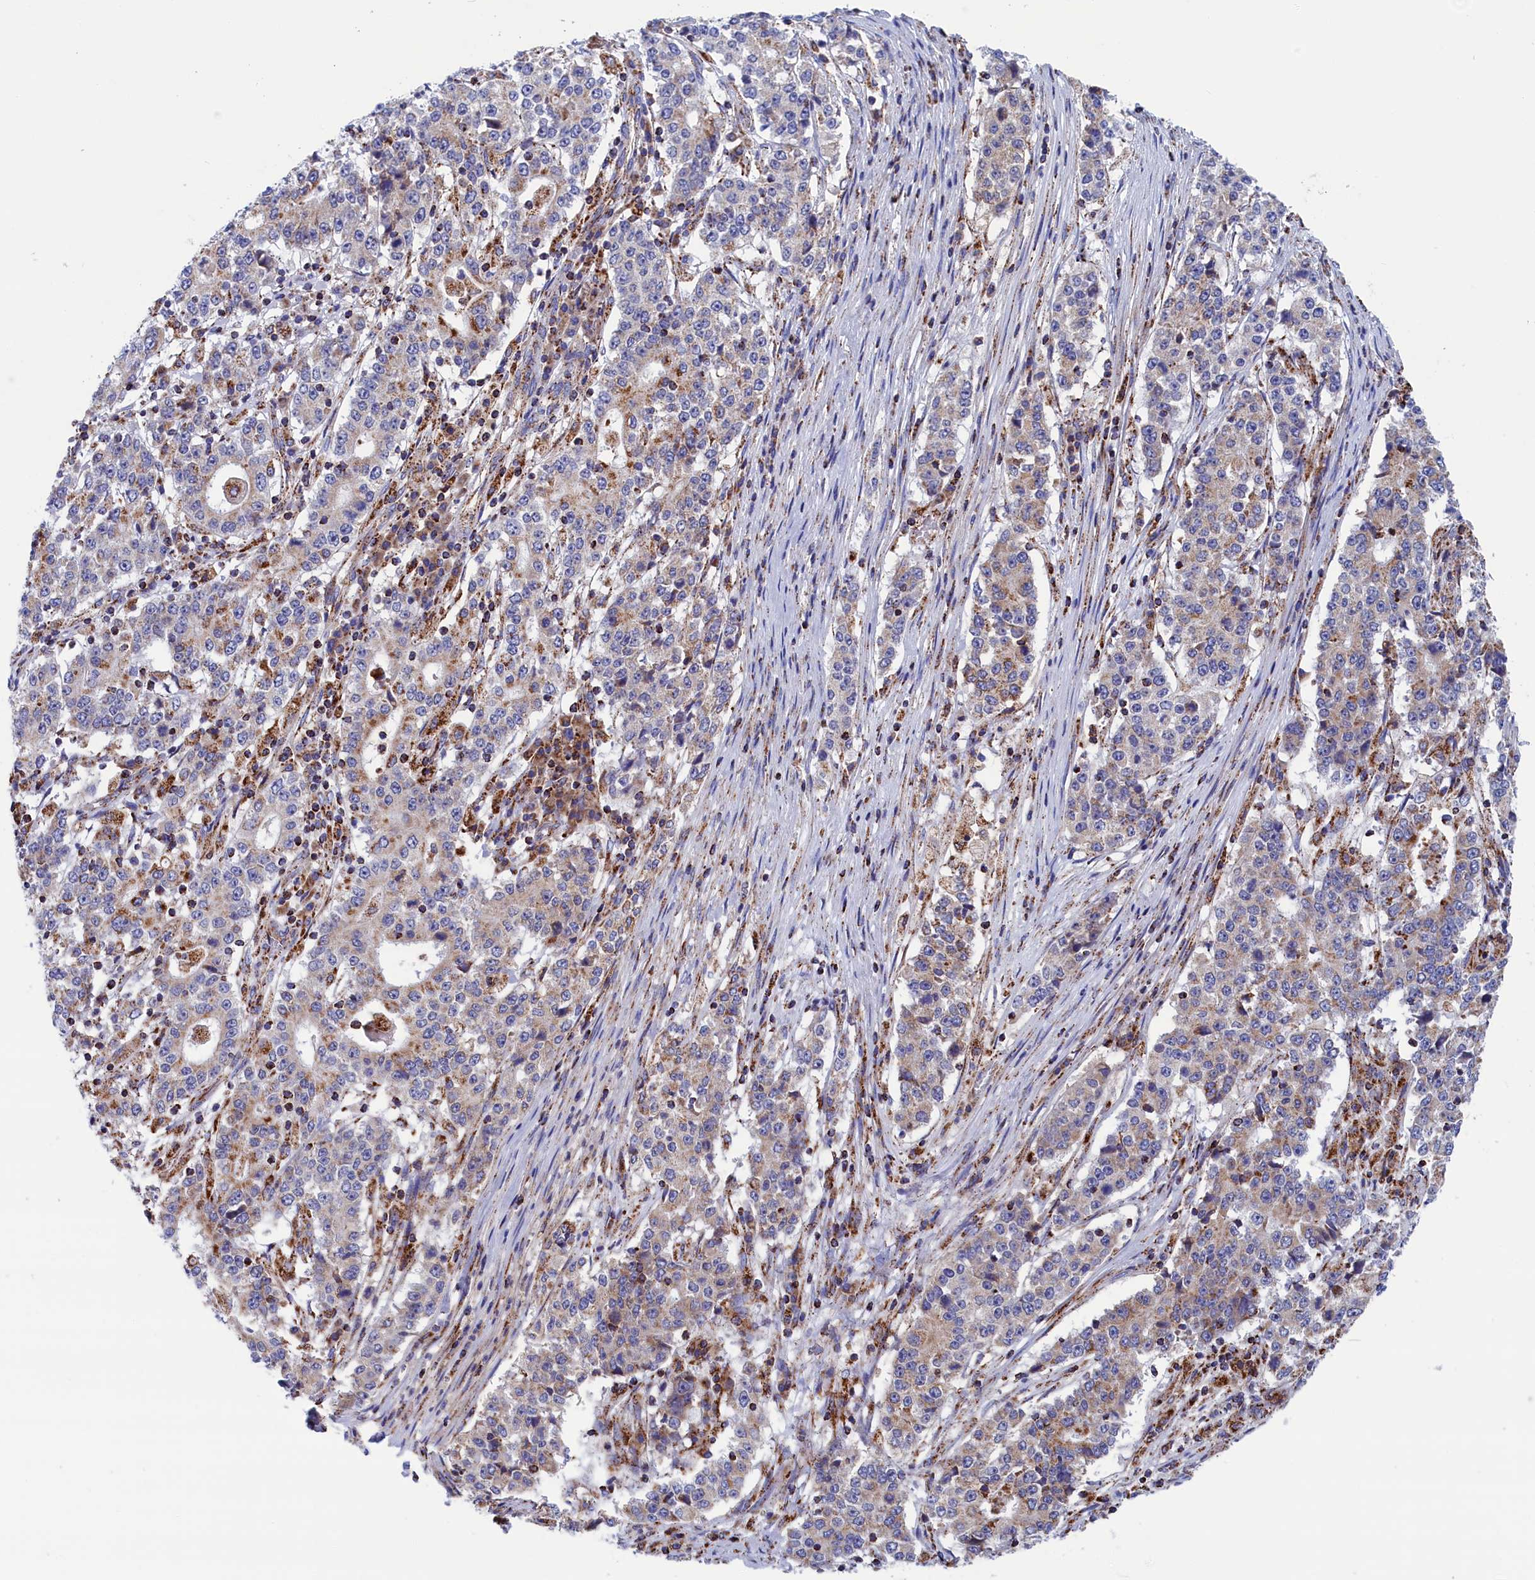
{"staining": {"intensity": "moderate", "quantity": "<25%", "location": "cytoplasmic/membranous"}, "tissue": "stomach cancer", "cell_type": "Tumor cells", "image_type": "cancer", "snomed": [{"axis": "morphology", "description": "Adenocarcinoma, NOS"}, {"axis": "topography", "description": "Stomach"}], "caption": "Human stomach cancer stained with a protein marker exhibits moderate staining in tumor cells.", "gene": "WDR83", "patient": {"sex": "male", "age": 59}}